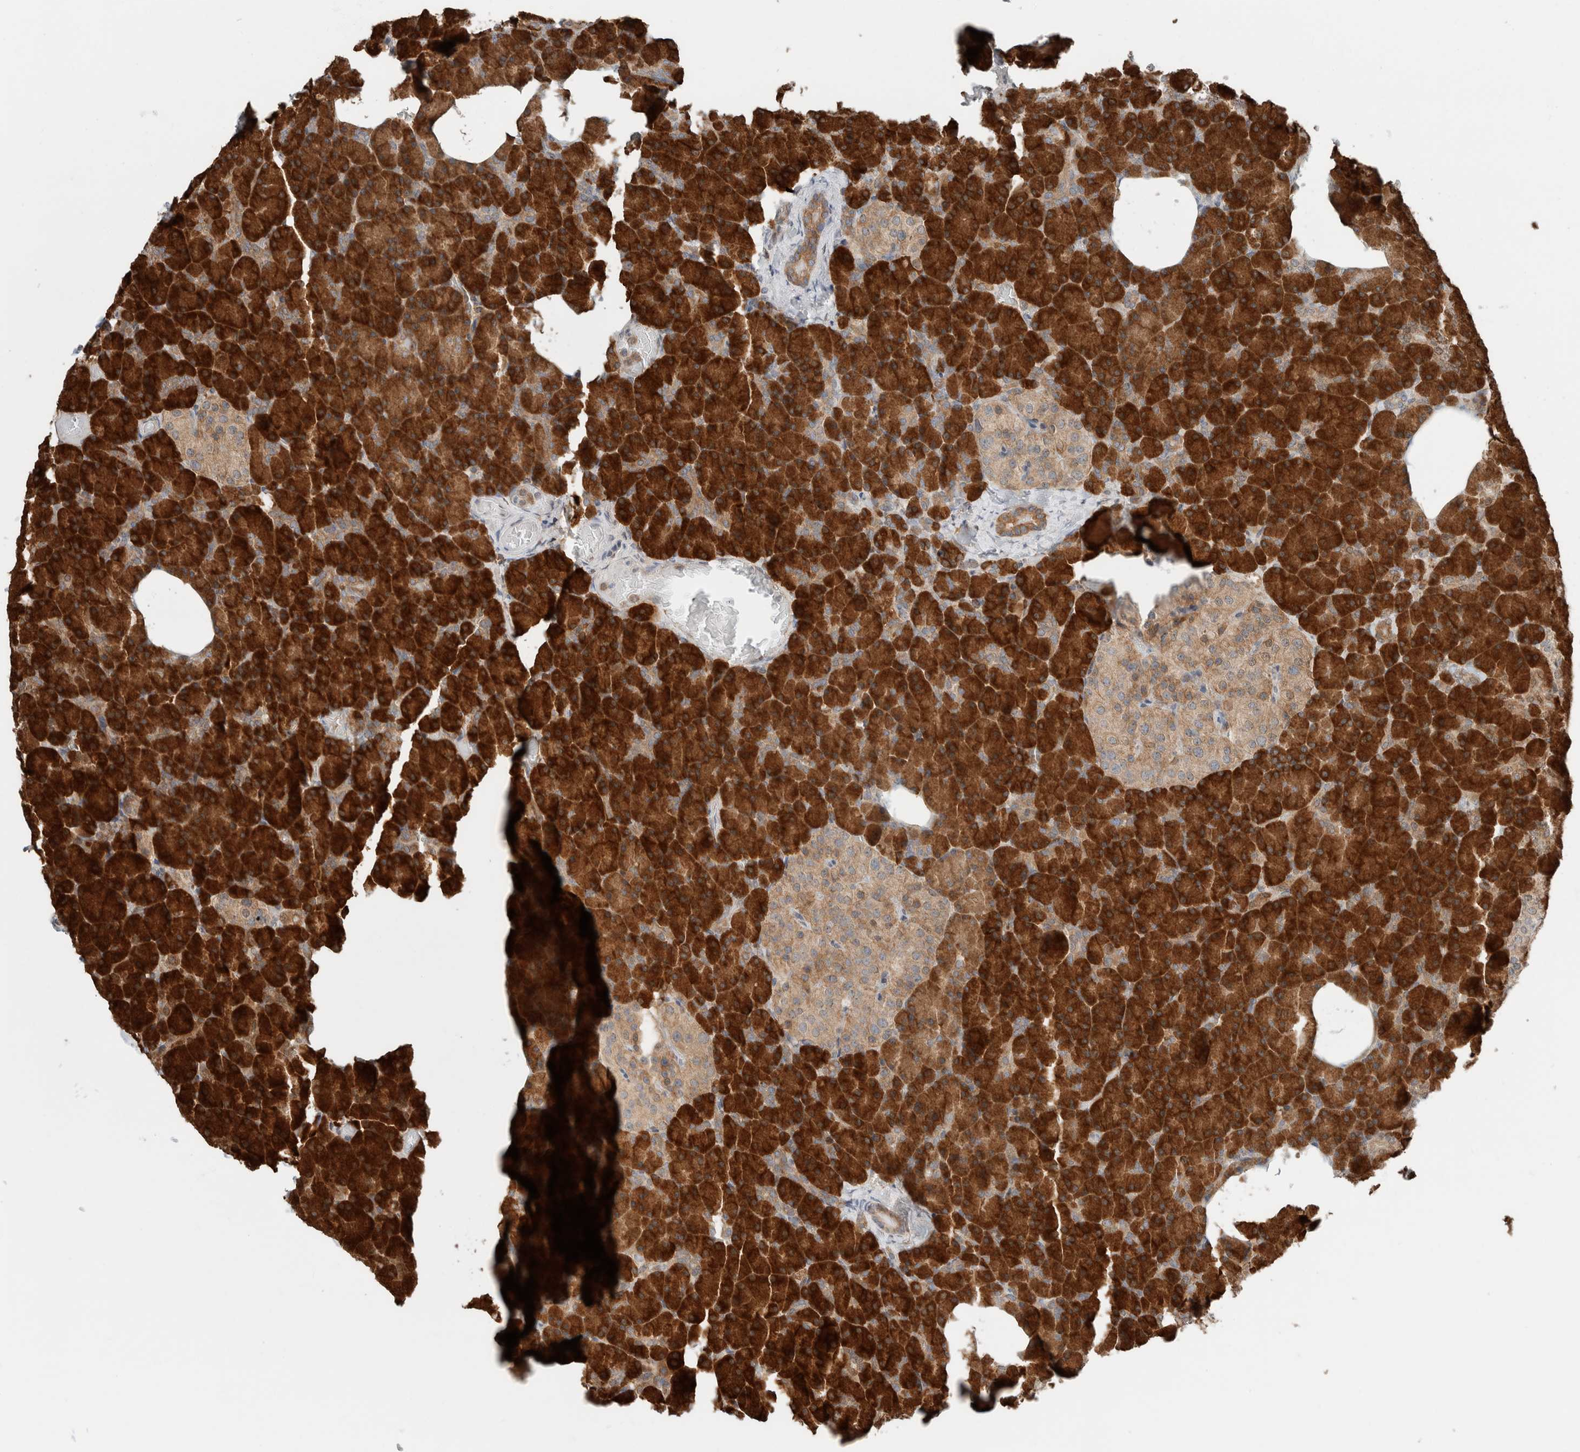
{"staining": {"intensity": "strong", "quantity": ">75%", "location": "cytoplasmic/membranous"}, "tissue": "pancreas", "cell_type": "Exocrine glandular cells", "image_type": "normal", "snomed": [{"axis": "morphology", "description": "Normal tissue, NOS"}, {"axis": "topography", "description": "Pancreas"}], "caption": "DAB (3,3'-diaminobenzidine) immunohistochemical staining of unremarkable pancreas reveals strong cytoplasmic/membranous protein expression in approximately >75% of exocrine glandular cells. Ihc stains the protein of interest in brown and the nuclei are stained blue.", "gene": "XPNPEP1", "patient": {"sex": "female", "age": 43}}